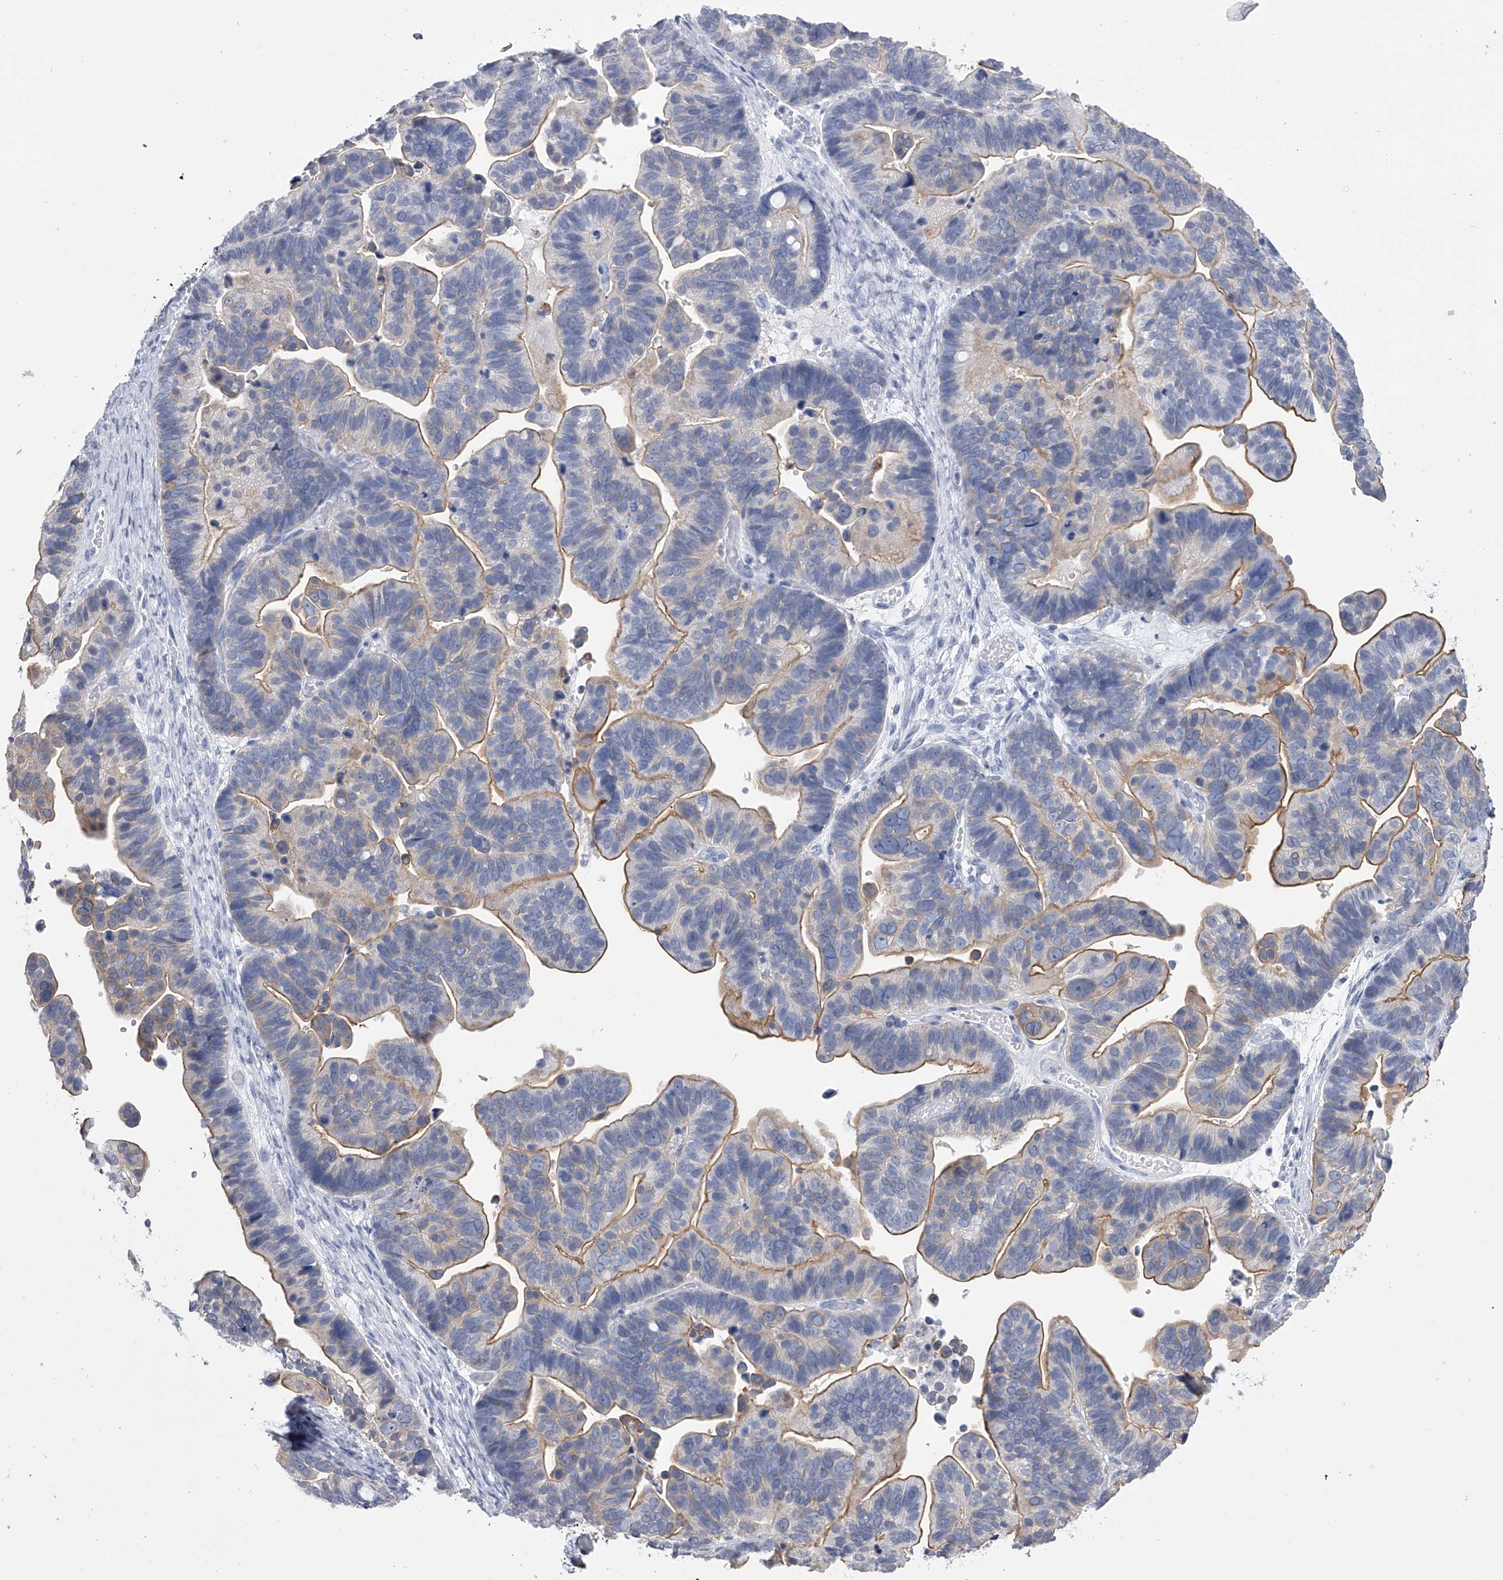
{"staining": {"intensity": "moderate", "quantity": "<25%", "location": "cytoplasmic/membranous"}, "tissue": "ovarian cancer", "cell_type": "Tumor cells", "image_type": "cancer", "snomed": [{"axis": "morphology", "description": "Cystadenocarcinoma, serous, NOS"}, {"axis": "topography", "description": "Ovary"}], "caption": "IHC of human ovarian cancer reveals low levels of moderate cytoplasmic/membranous expression in about <25% of tumor cells.", "gene": "TASP1", "patient": {"sex": "female", "age": 56}}